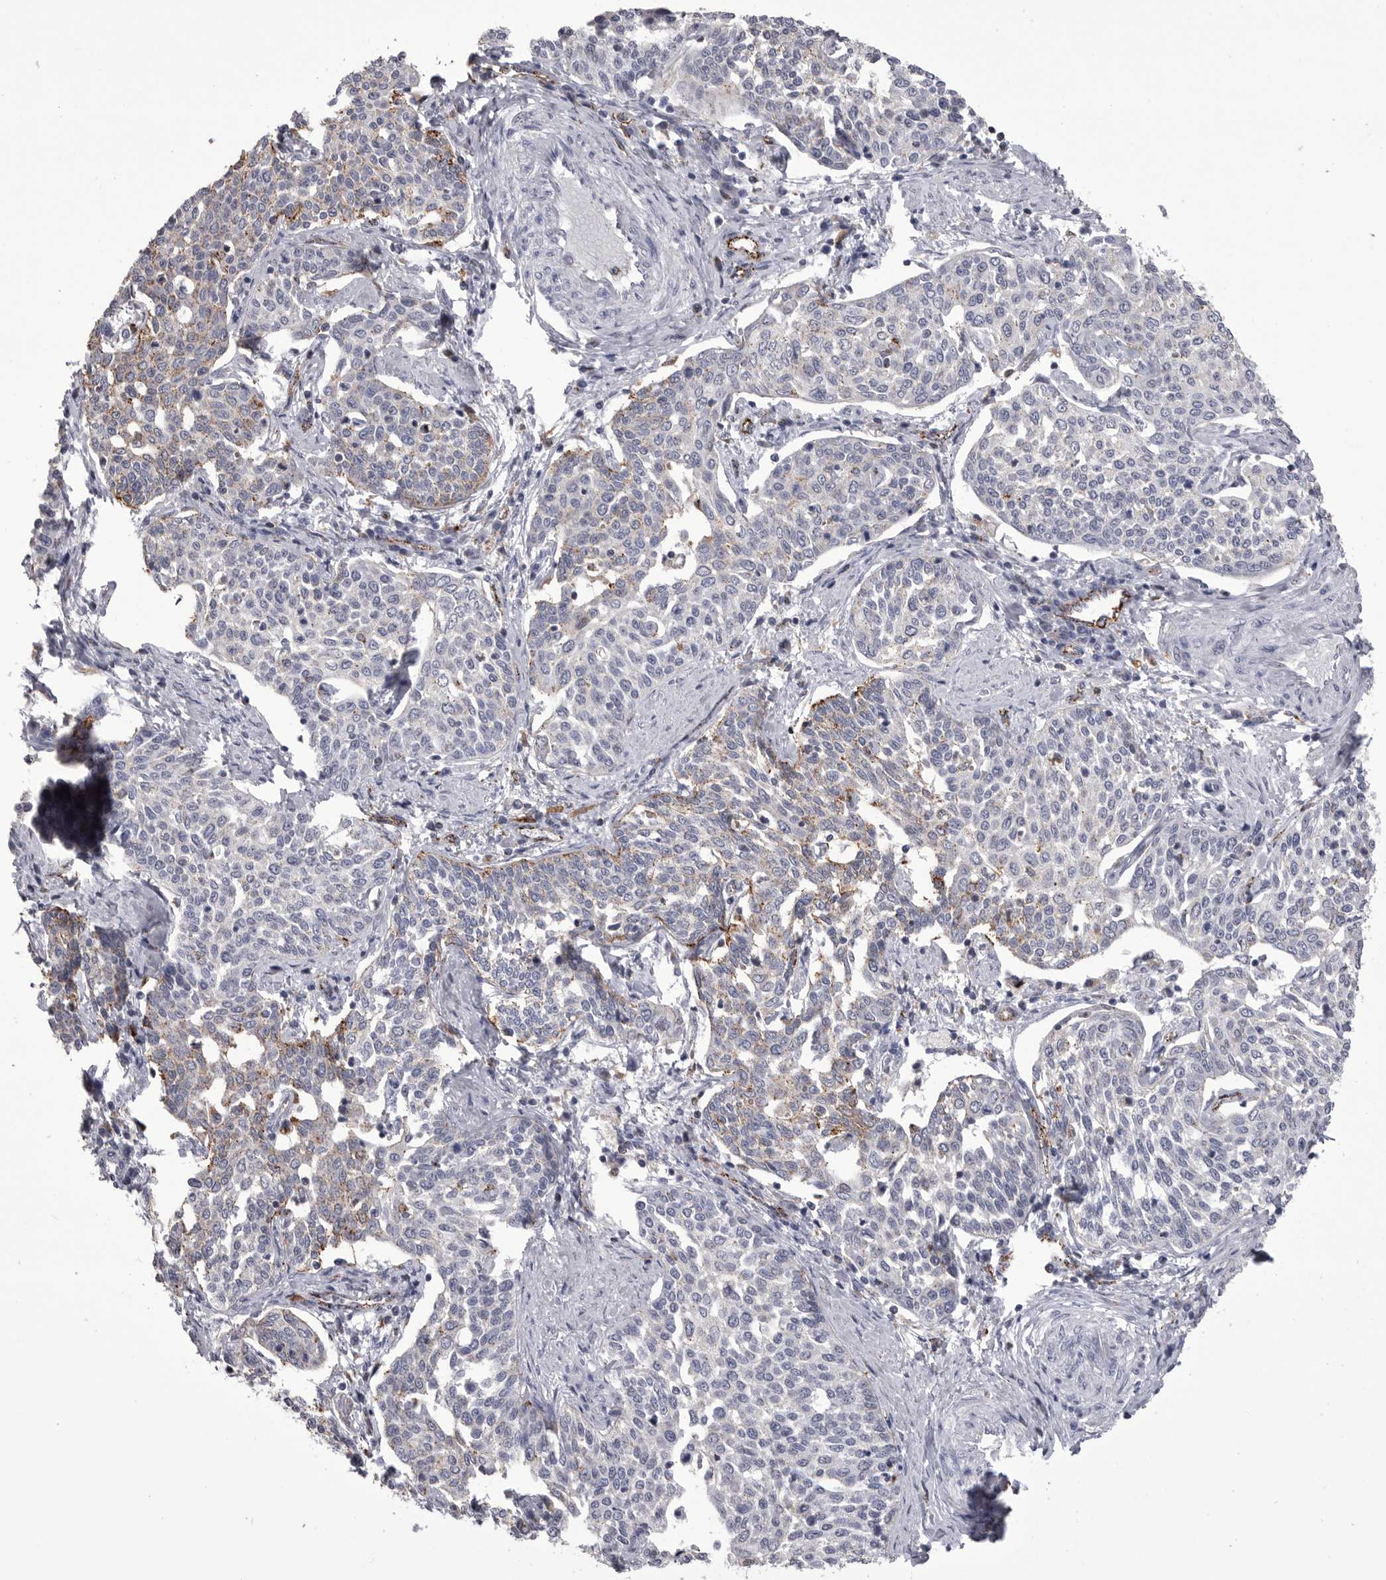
{"staining": {"intensity": "weak", "quantity": "<25%", "location": "cytoplasmic/membranous"}, "tissue": "cervical cancer", "cell_type": "Tumor cells", "image_type": "cancer", "snomed": [{"axis": "morphology", "description": "Squamous cell carcinoma, NOS"}, {"axis": "topography", "description": "Cervix"}], "caption": "IHC image of neoplastic tissue: cervical squamous cell carcinoma stained with DAB exhibits no significant protein positivity in tumor cells.", "gene": "PSPN", "patient": {"sex": "female", "age": 34}}